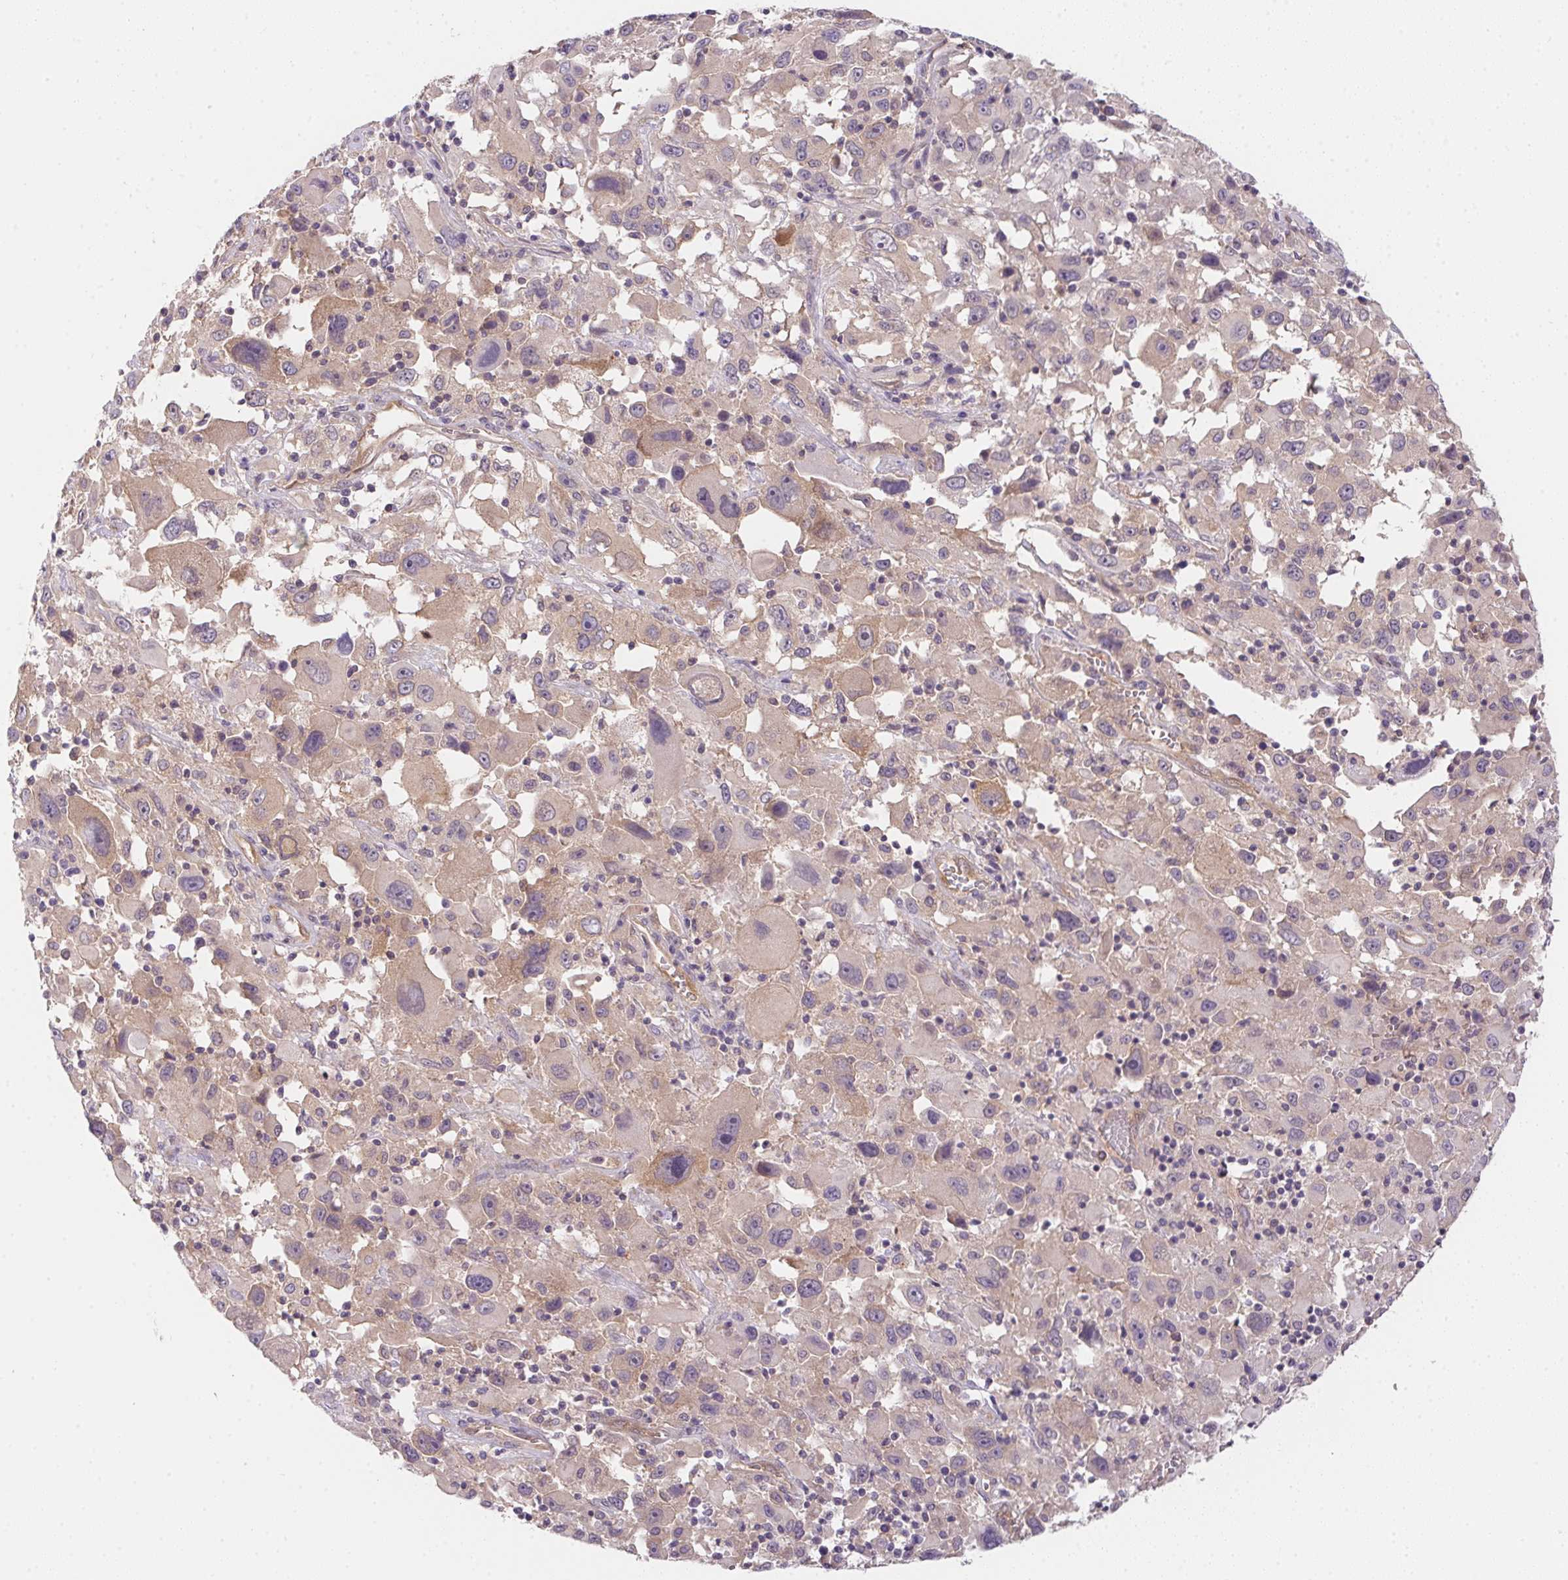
{"staining": {"intensity": "weak", "quantity": "<25%", "location": "cytoplasmic/membranous"}, "tissue": "melanoma", "cell_type": "Tumor cells", "image_type": "cancer", "snomed": [{"axis": "morphology", "description": "Malignant melanoma, Metastatic site"}, {"axis": "topography", "description": "Soft tissue"}], "caption": "Tumor cells are negative for protein expression in human malignant melanoma (metastatic site).", "gene": "PRKAA1", "patient": {"sex": "male", "age": 50}}